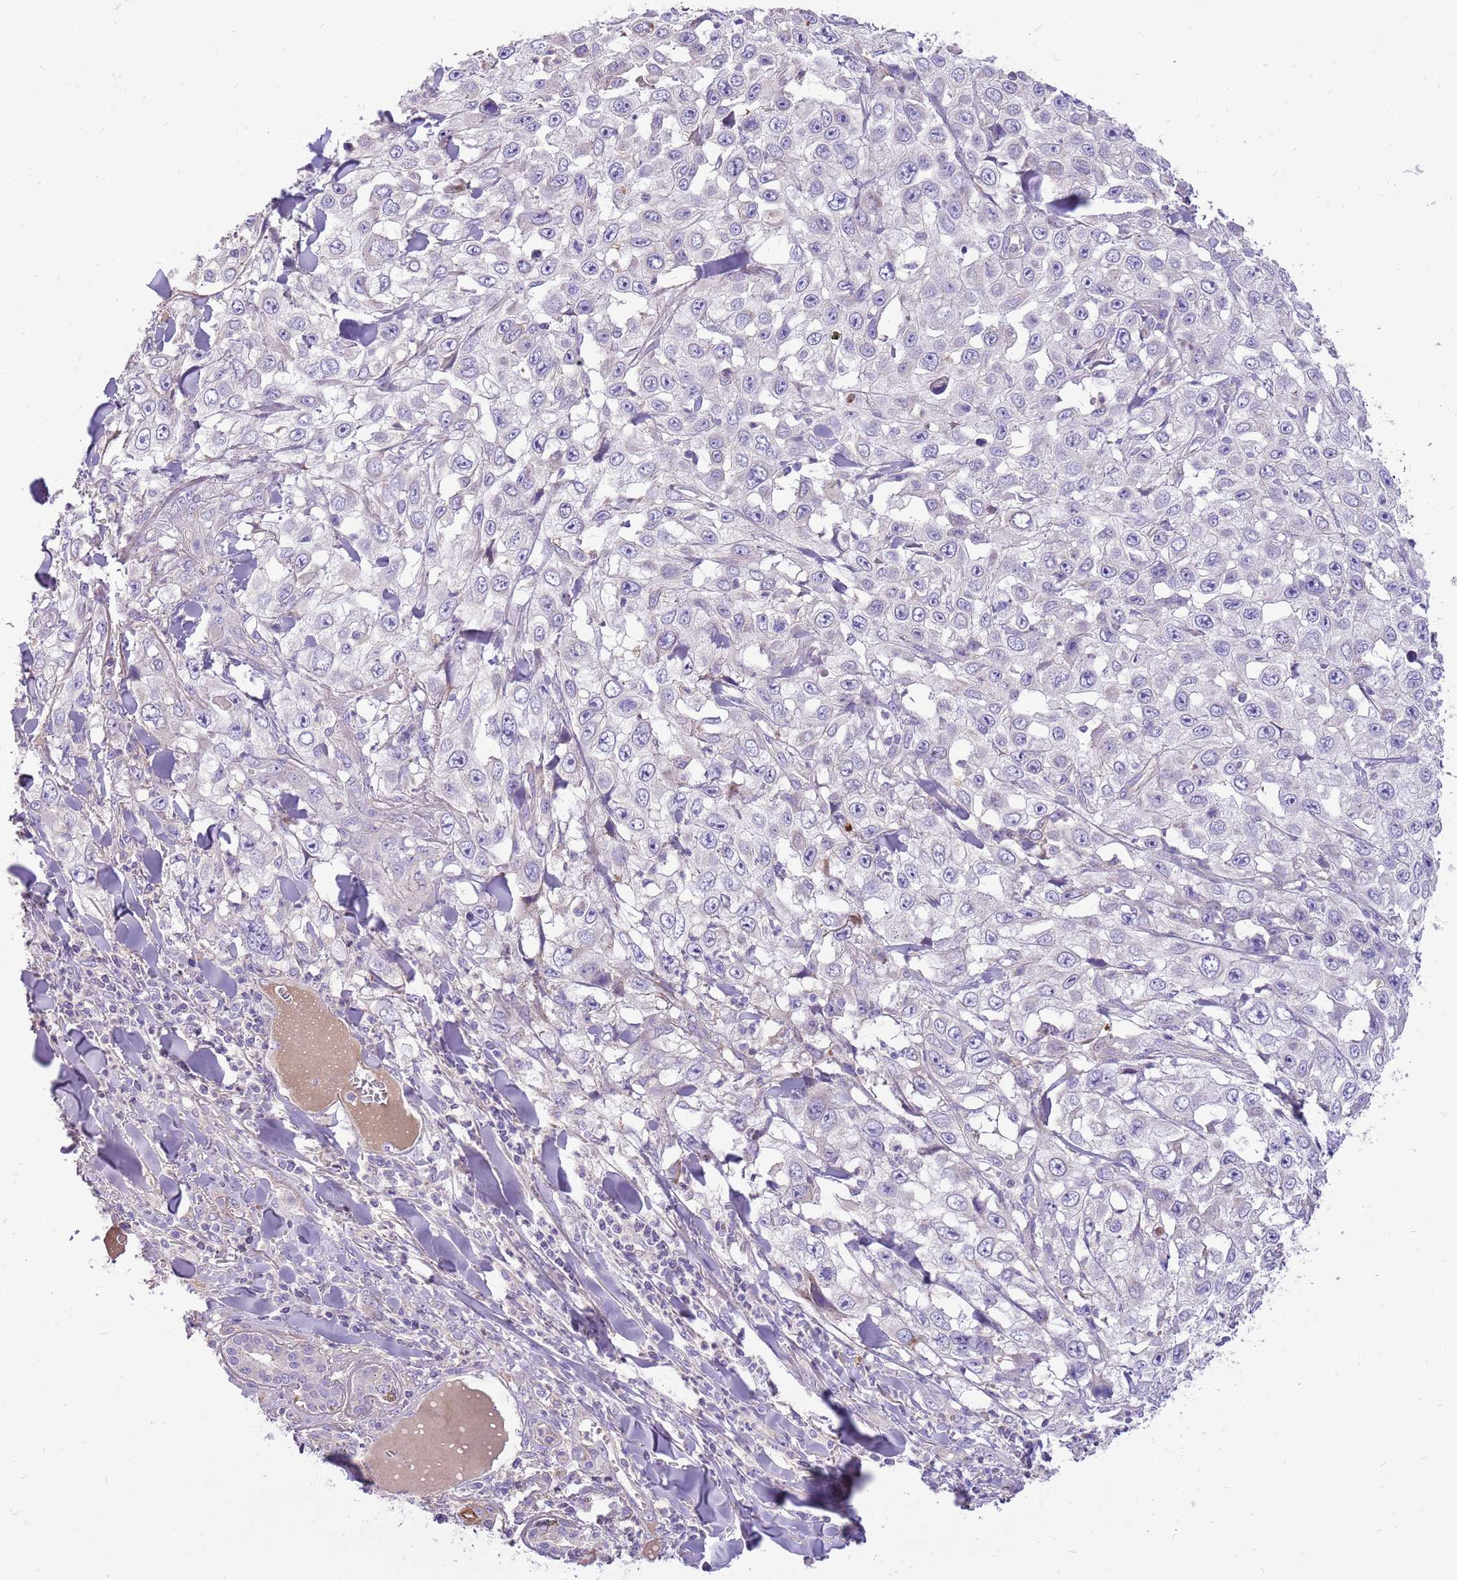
{"staining": {"intensity": "negative", "quantity": "none", "location": "none"}, "tissue": "skin cancer", "cell_type": "Tumor cells", "image_type": "cancer", "snomed": [{"axis": "morphology", "description": "Squamous cell carcinoma, NOS"}, {"axis": "topography", "description": "Skin"}], "caption": "Immunohistochemistry (IHC) of squamous cell carcinoma (skin) exhibits no positivity in tumor cells. Nuclei are stained in blue.", "gene": "NTN4", "patient": {"sex": "male", "age": 82}}